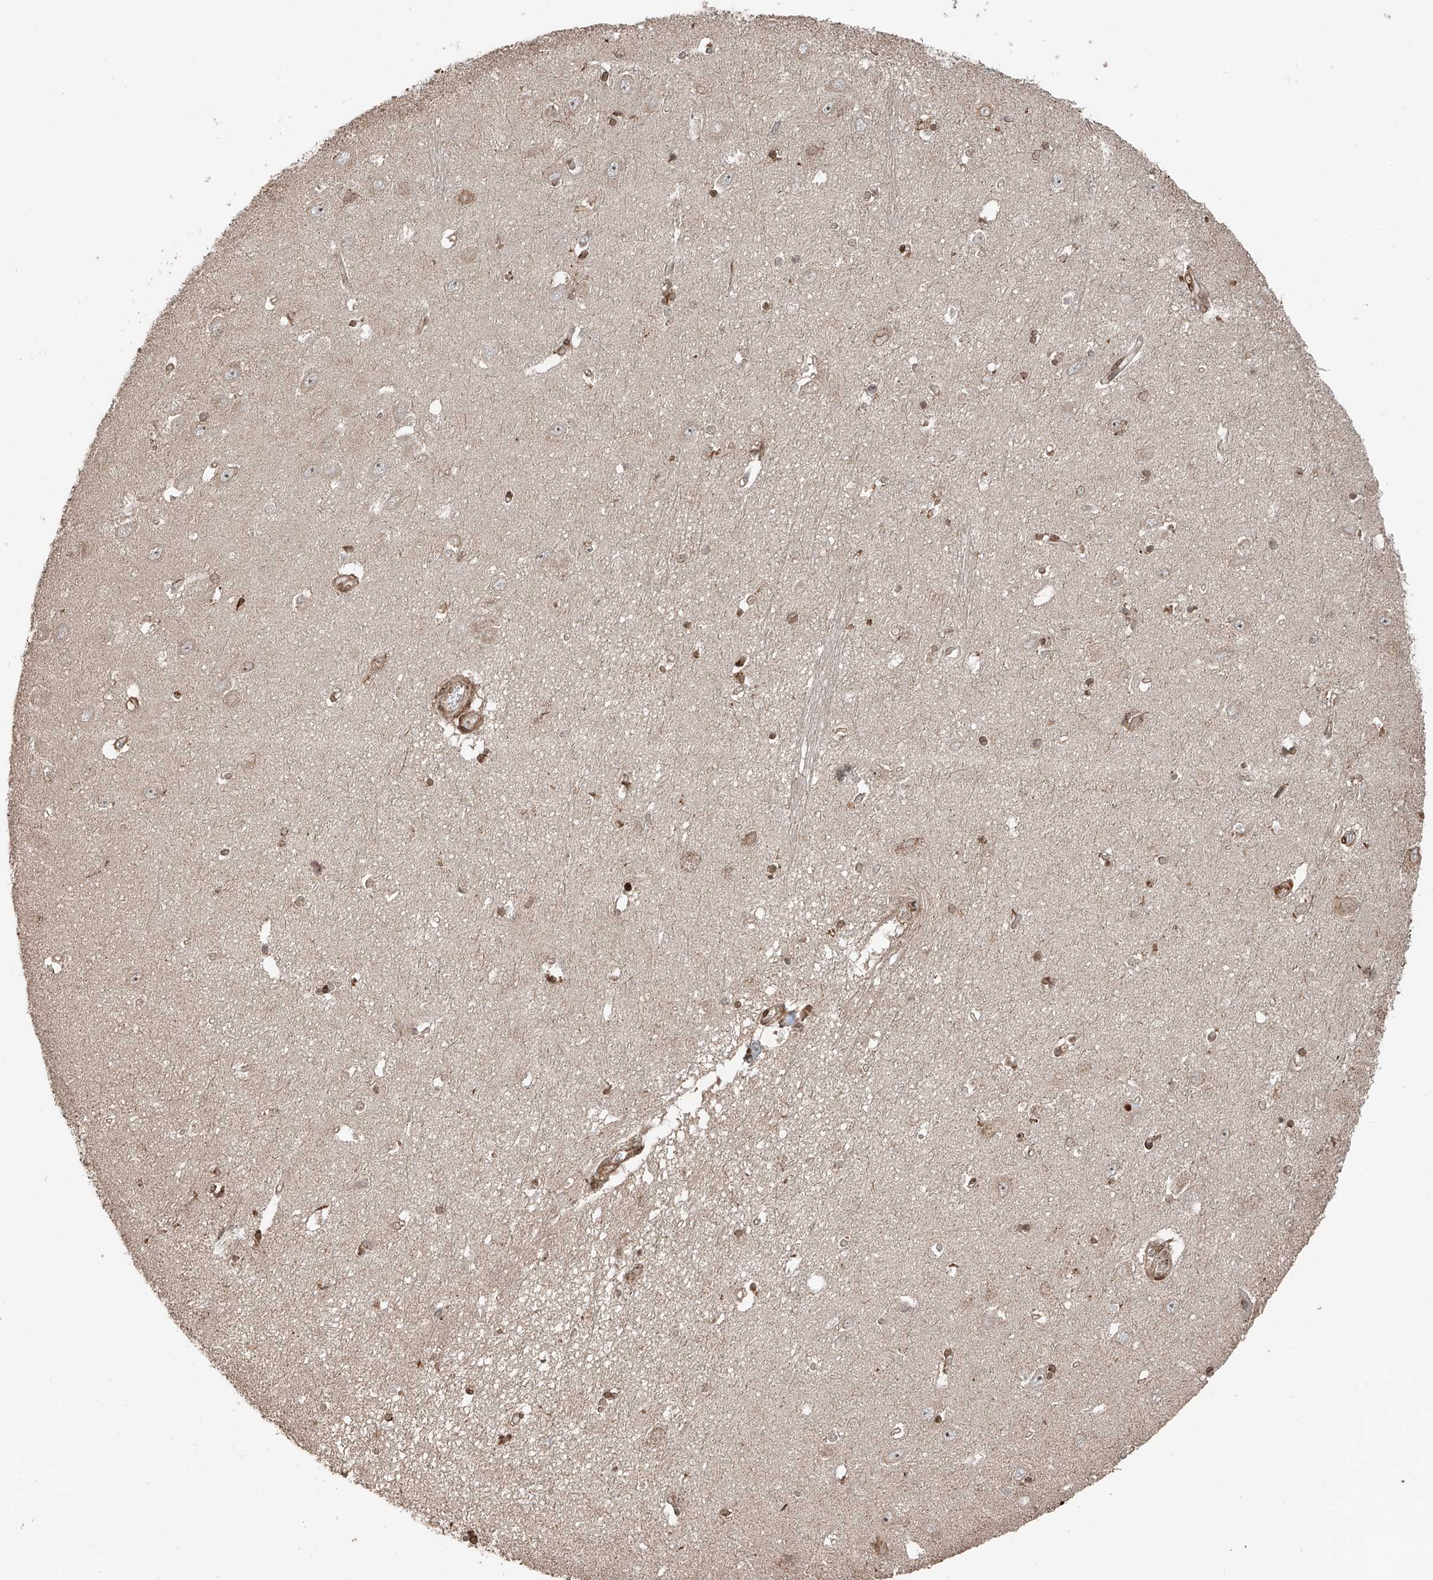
{"staining": {"intensity": "negative", "quantity": "none", "location": "none"}, "tissue": "hippocampus", "cell_type": "Glial cells", "image_type": "normal", "snomed": [{"axis": "morphology", "description": "Normal tissue, NOS"}, {"axis": "topography", "description": "Hippocampus"}], "caption": "Immunohistochemistry of benign human hippocampus reveals no expression in glial cells.", "gene": "CEP162", "patient": {"sex": "female", "age": 64}}